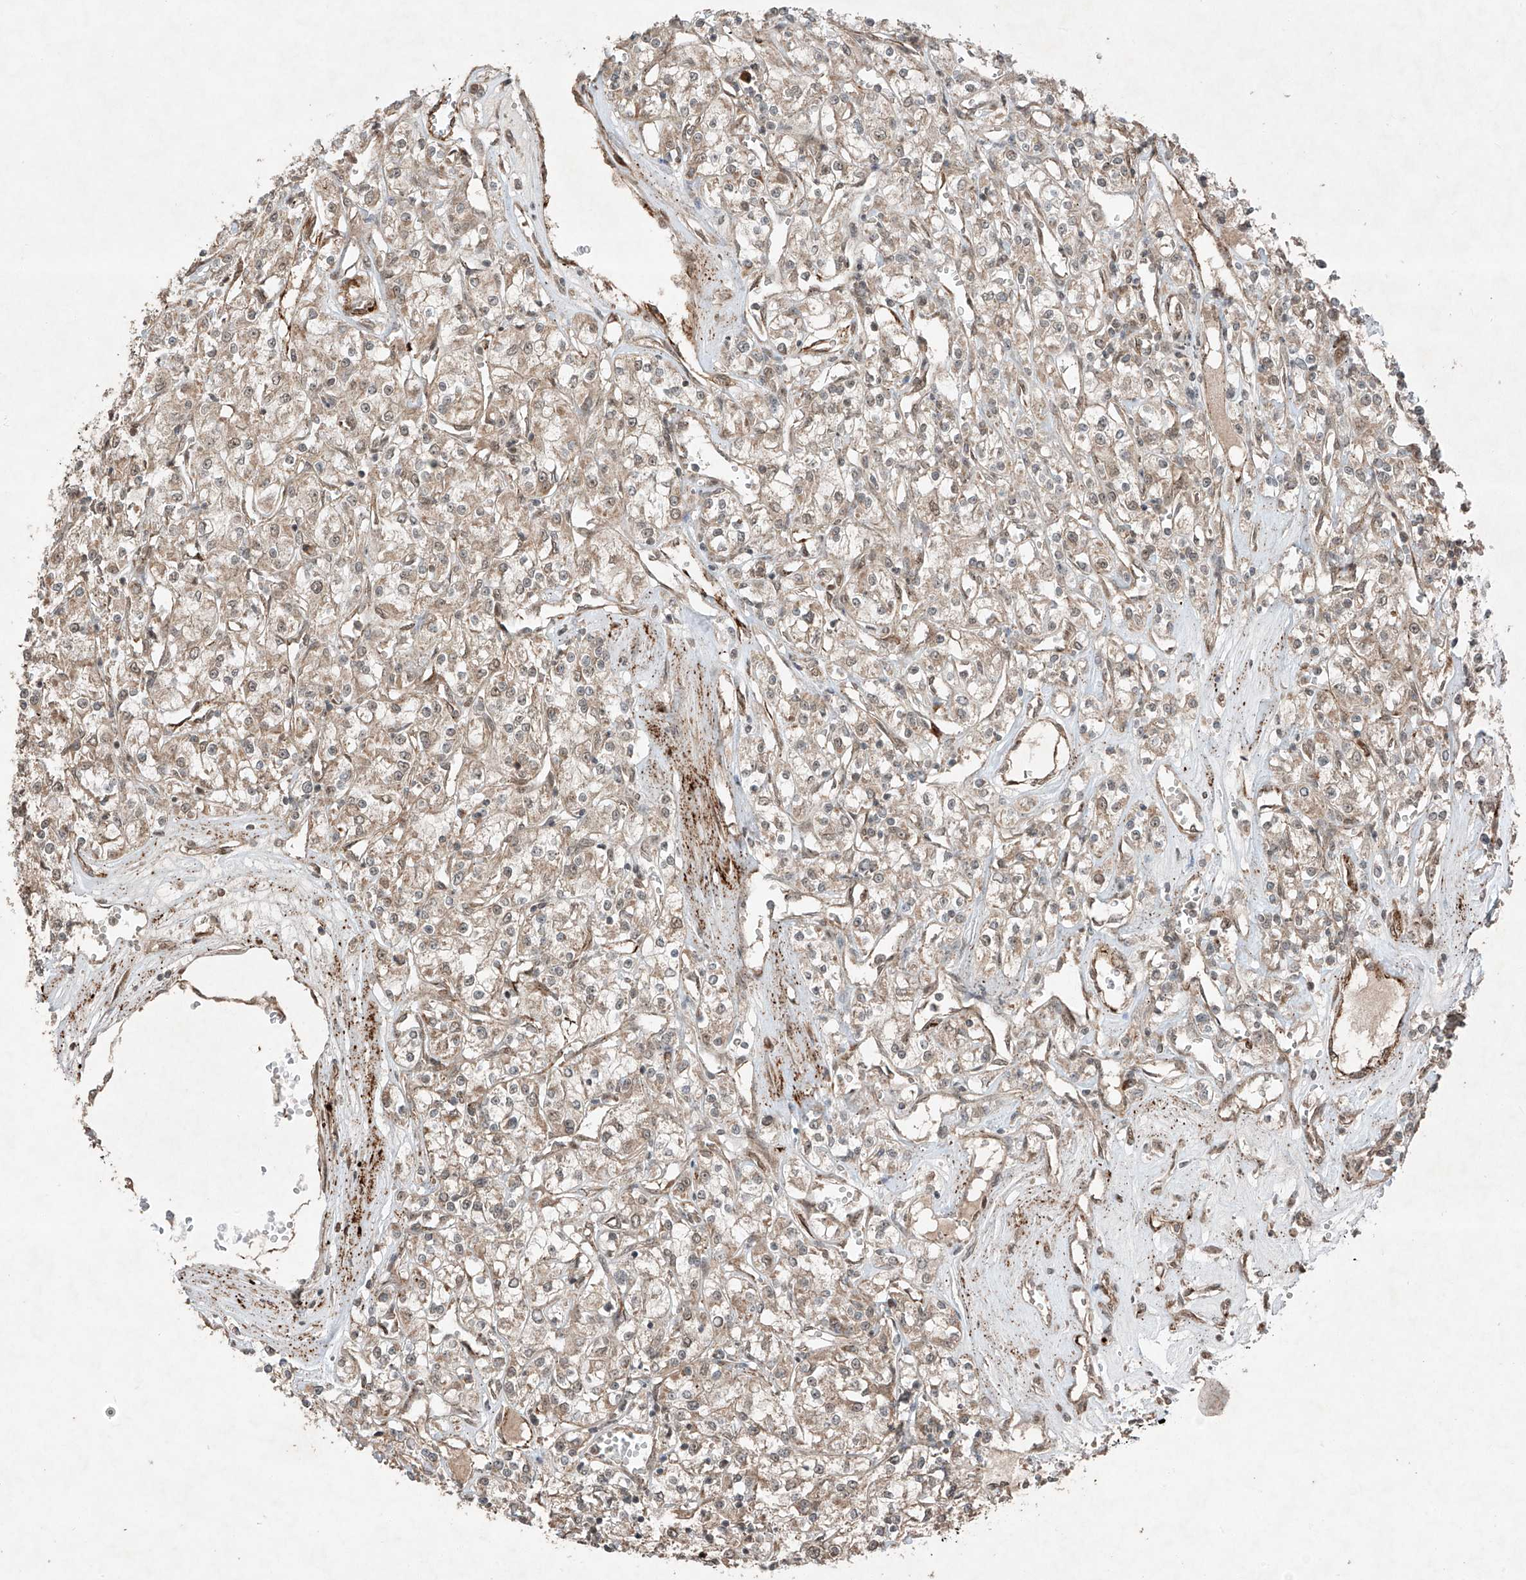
{"staining": {"intensity": "moderate", "quantity": "25%-75%", "location": "cytoplasmic/membranous"}, "tissue": "renal cancer", "cell_type": "Tumor cells", "image_type": "cancer", "snomed": [{"axis": "morphology", "description": "Adenocarcinoma, NOS"}, {"axis": "topography", "description": "Kidney"}], "caption": "Renal cancer tissue exhibits moderate cytoplasmic/membranous expression in about 25%-75% of tumor cells, visualized by immunohistochemistry.", "gene": "ZNF620", "patient": {"sex": "female", "age": 59}}